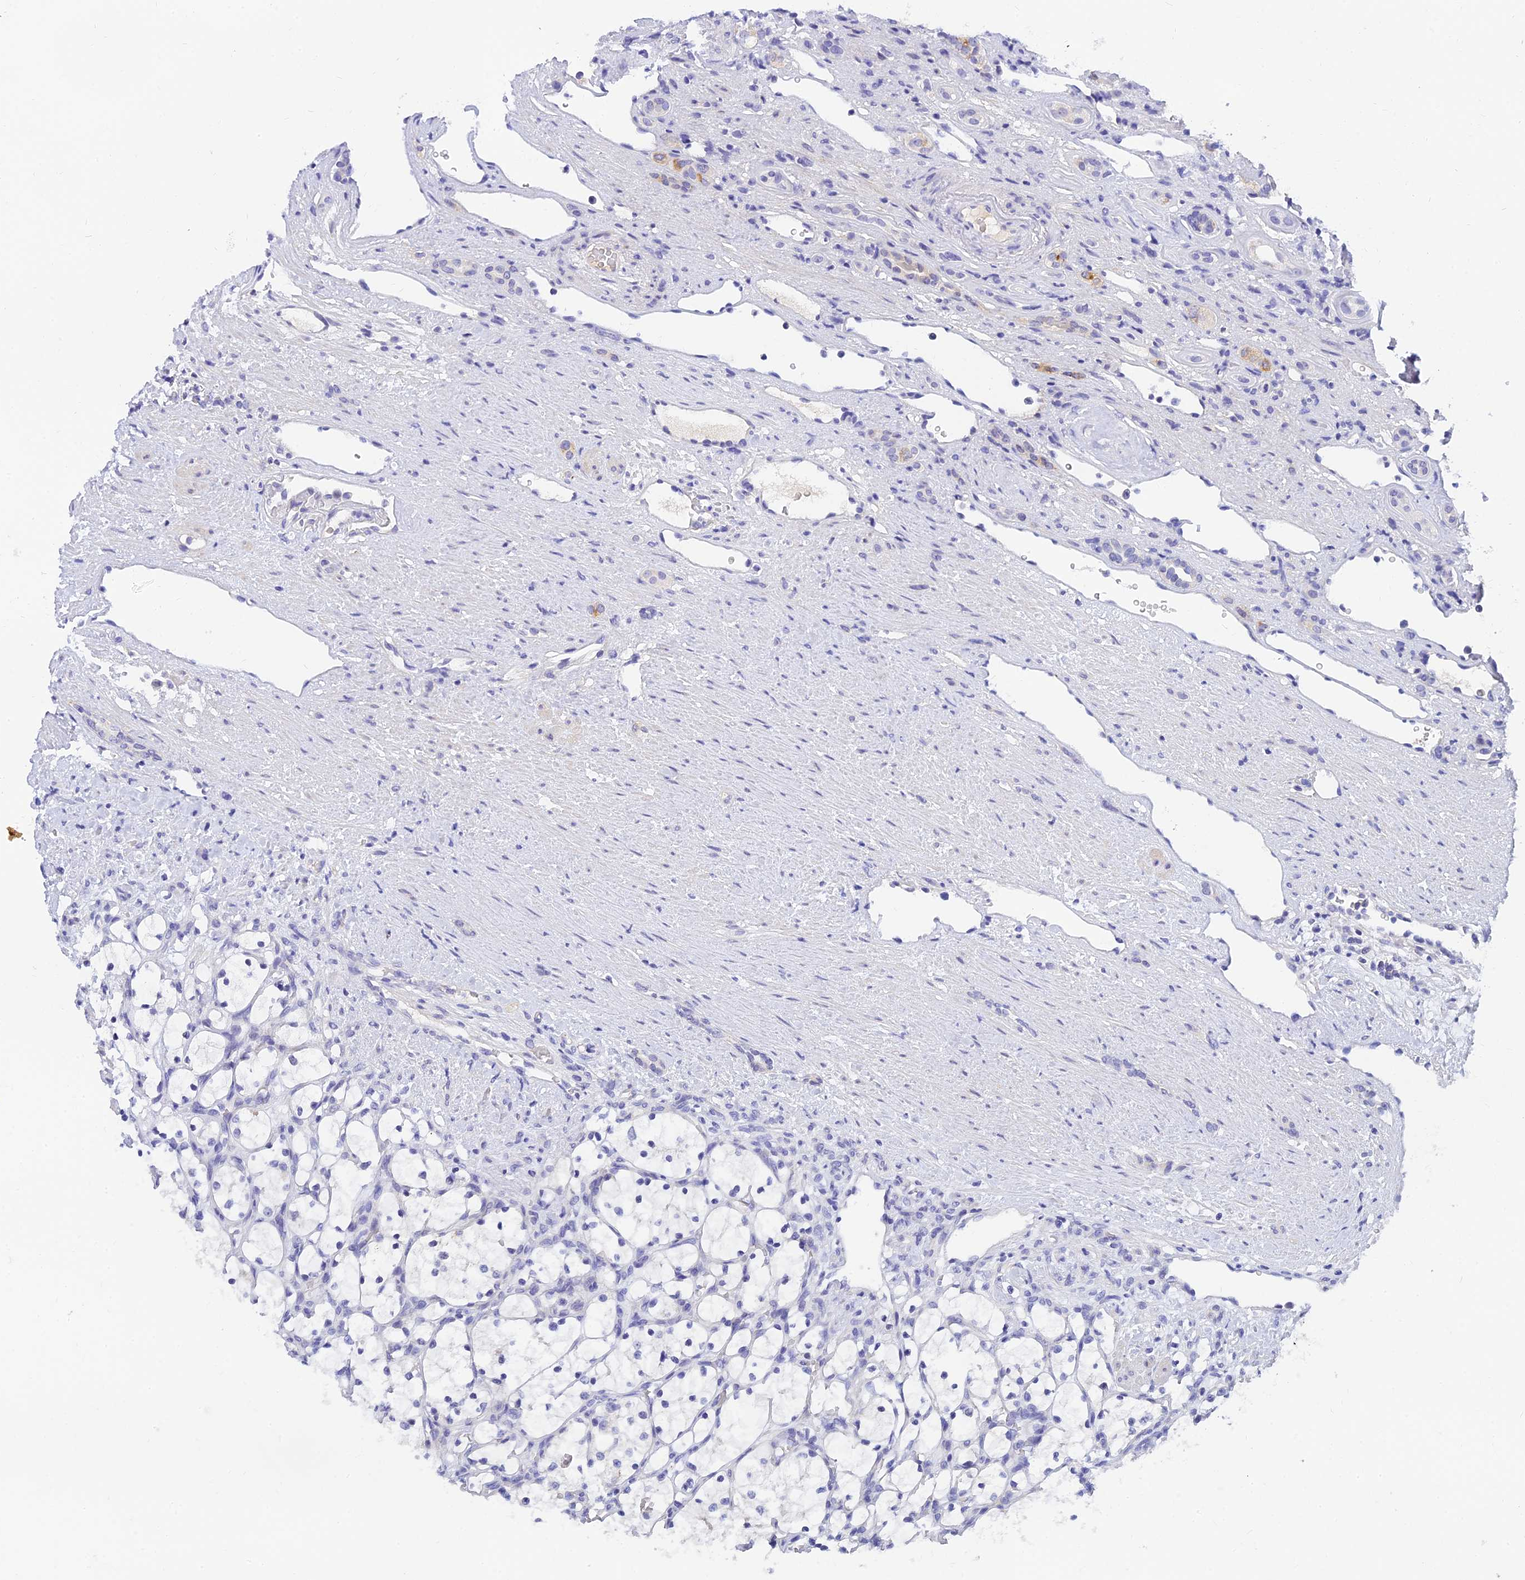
{"staining": {"intensity": "negative", "quantity": "none", "location": "none"}, "tissue": "renal cancer", "cell_type": "Tumor cells", "image_type": "cancer", "snomed": [{"axis": "morphology", "description": "Adenocarcinoma, NOS"}, {"axis": "topography", "description": "Kidney"}], "caption": "Immunohistochemistry (IHC) image of neoplastic tissue: human adenocarcinoma (renal) stained with DAB exhibits no significant protein expression in tumor cells.", "gene": "TMEM161B", "patient": {"sex": "female", "age": 69}}